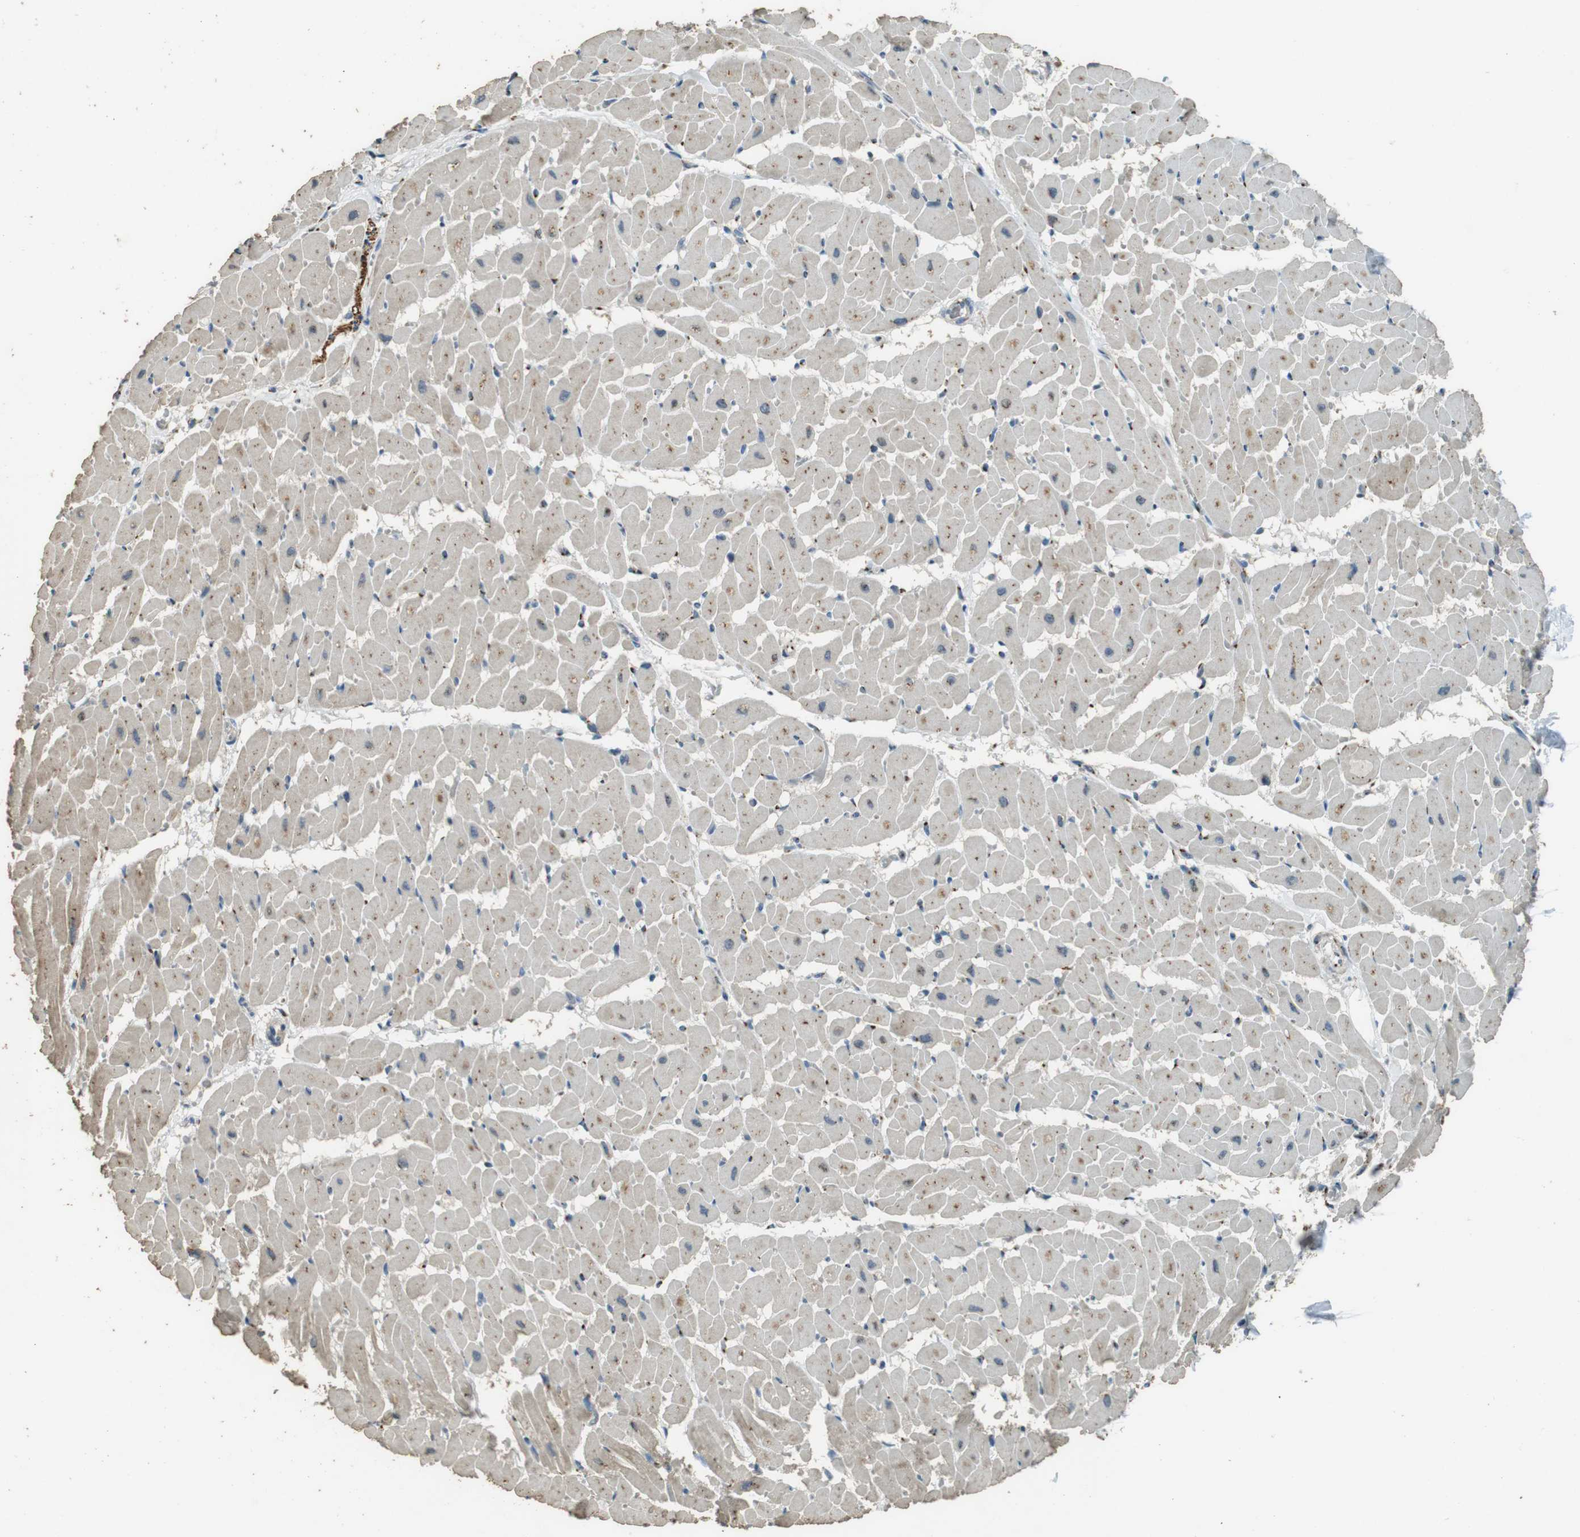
{"staining": {"intensity": "weak", "quantity": "25%-75%", "location": "cytoplasmic/membranous"}, "tissue": "heart muscle", "cell_type": "Cardiomyocytes", "image_type": "normal", "snomed": [{"axis": "morphology", "description": "Normal tissue, NOS"}, {"axis": "topography", "description": "Heart"}], "caption": "Brown immunohistochemical staining in normal human heart muscle reveals weak cytoplasmic/membranous expression in approximately 25%-75% of cardiomyocytes. The protein of interest is stained brown, and the nuclei are stained in blue (DAB IHC with brightfield microscopy, high magnification).", "gene": "TMEM115", "patient": {"sex": "female", "age": 19}}